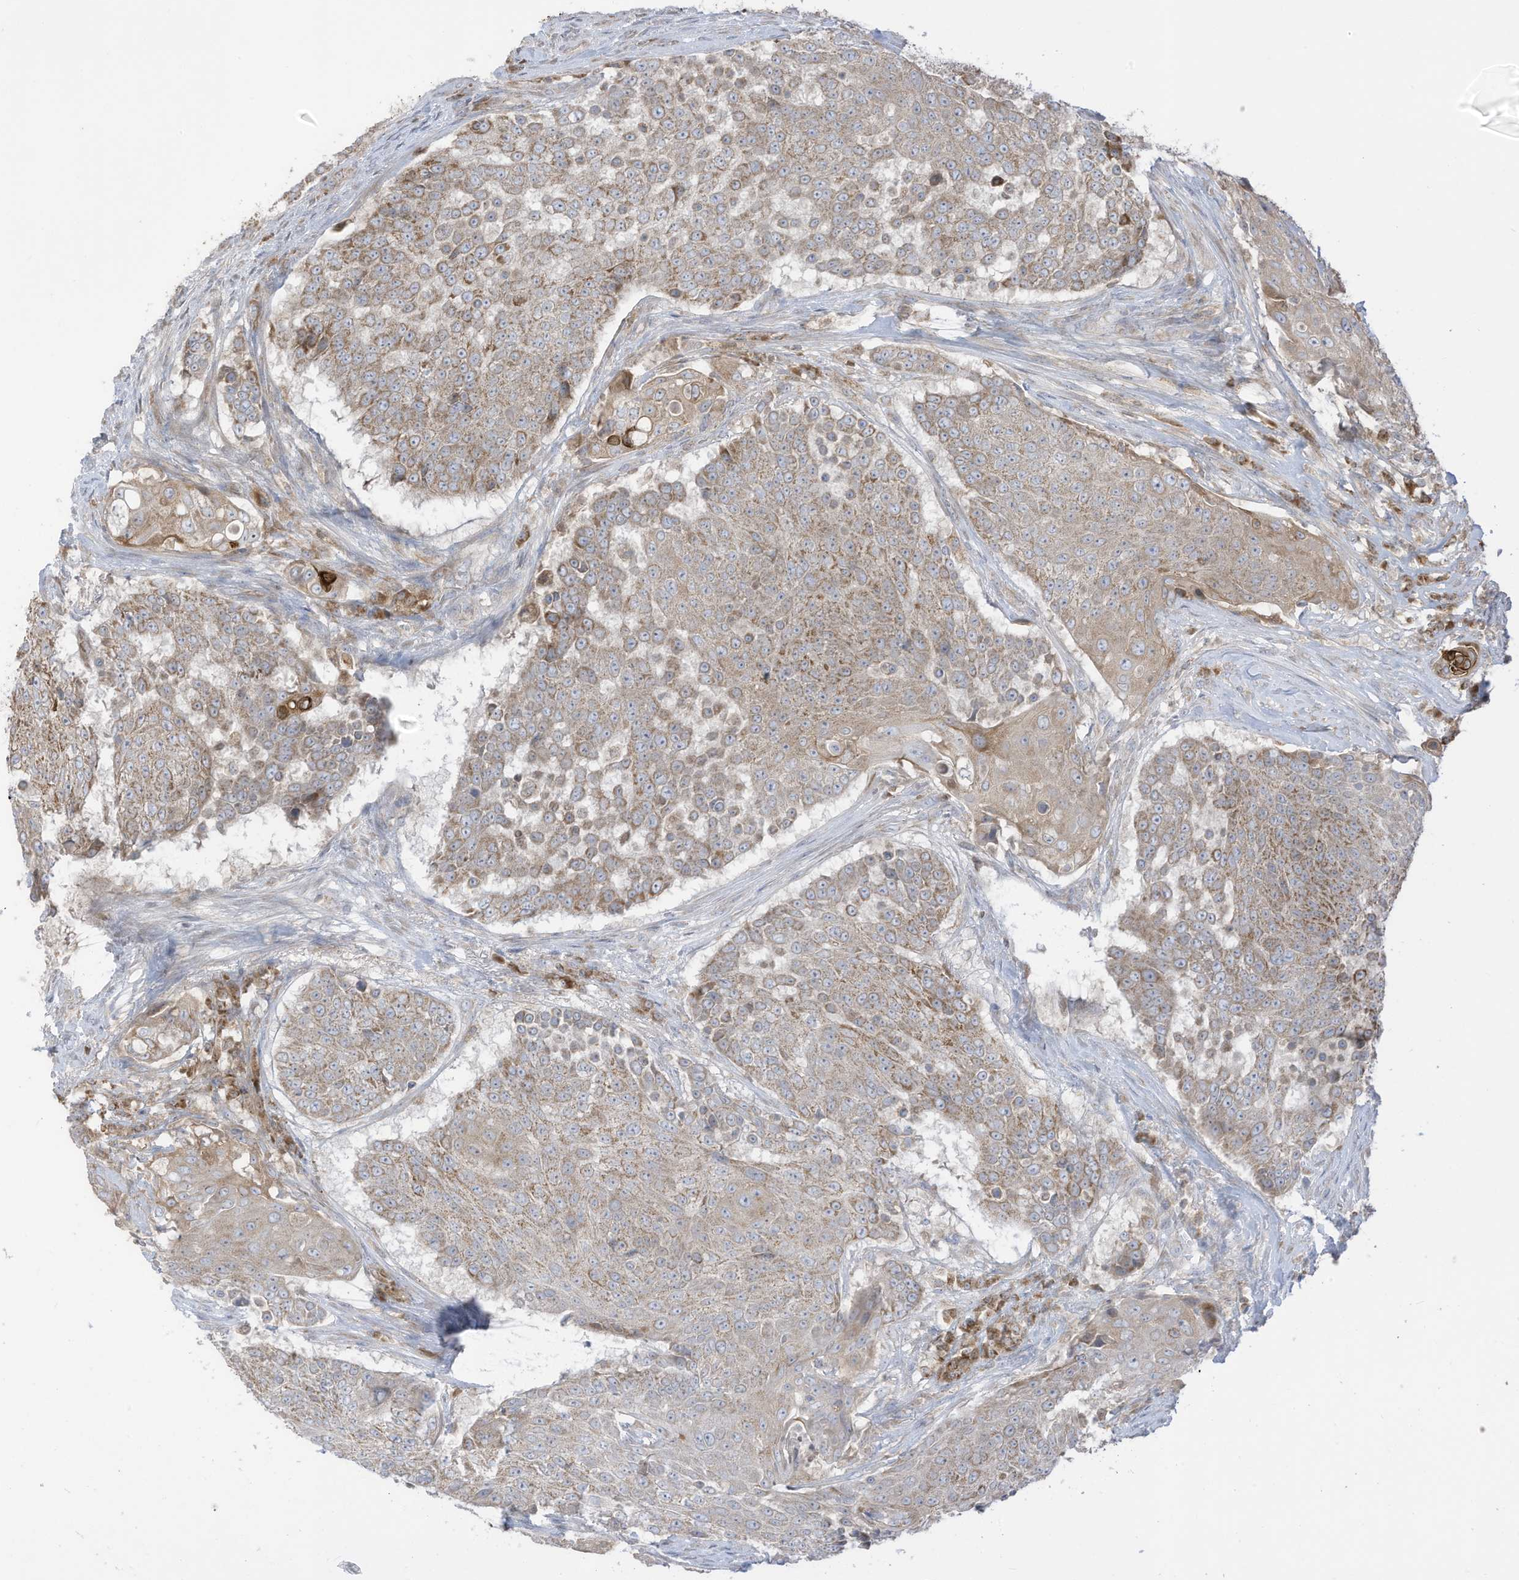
{"staining": {"intensity": "moderate", "quantity": "25%-75%", "location": "cytoplasmic/membranous"}, "tissue": "urothelial cancer", "cell_type": "Tumor cells", "image_type": "cancer", "snomed": [{"axis": "morphology", "description": "Urothelial carcinoma, High grade"}, {"axis": "topography", "description": "Urinary bladder"}], "caption": "Moderate cytoplasmic/membranous positivity for a protein is appreciated in approximately 25%-75% of tumor cells of urothelial carcinoma (high-grade) using IHC.", "gene": "CGAS", "patient": {"sex": "female", "age": 63}}